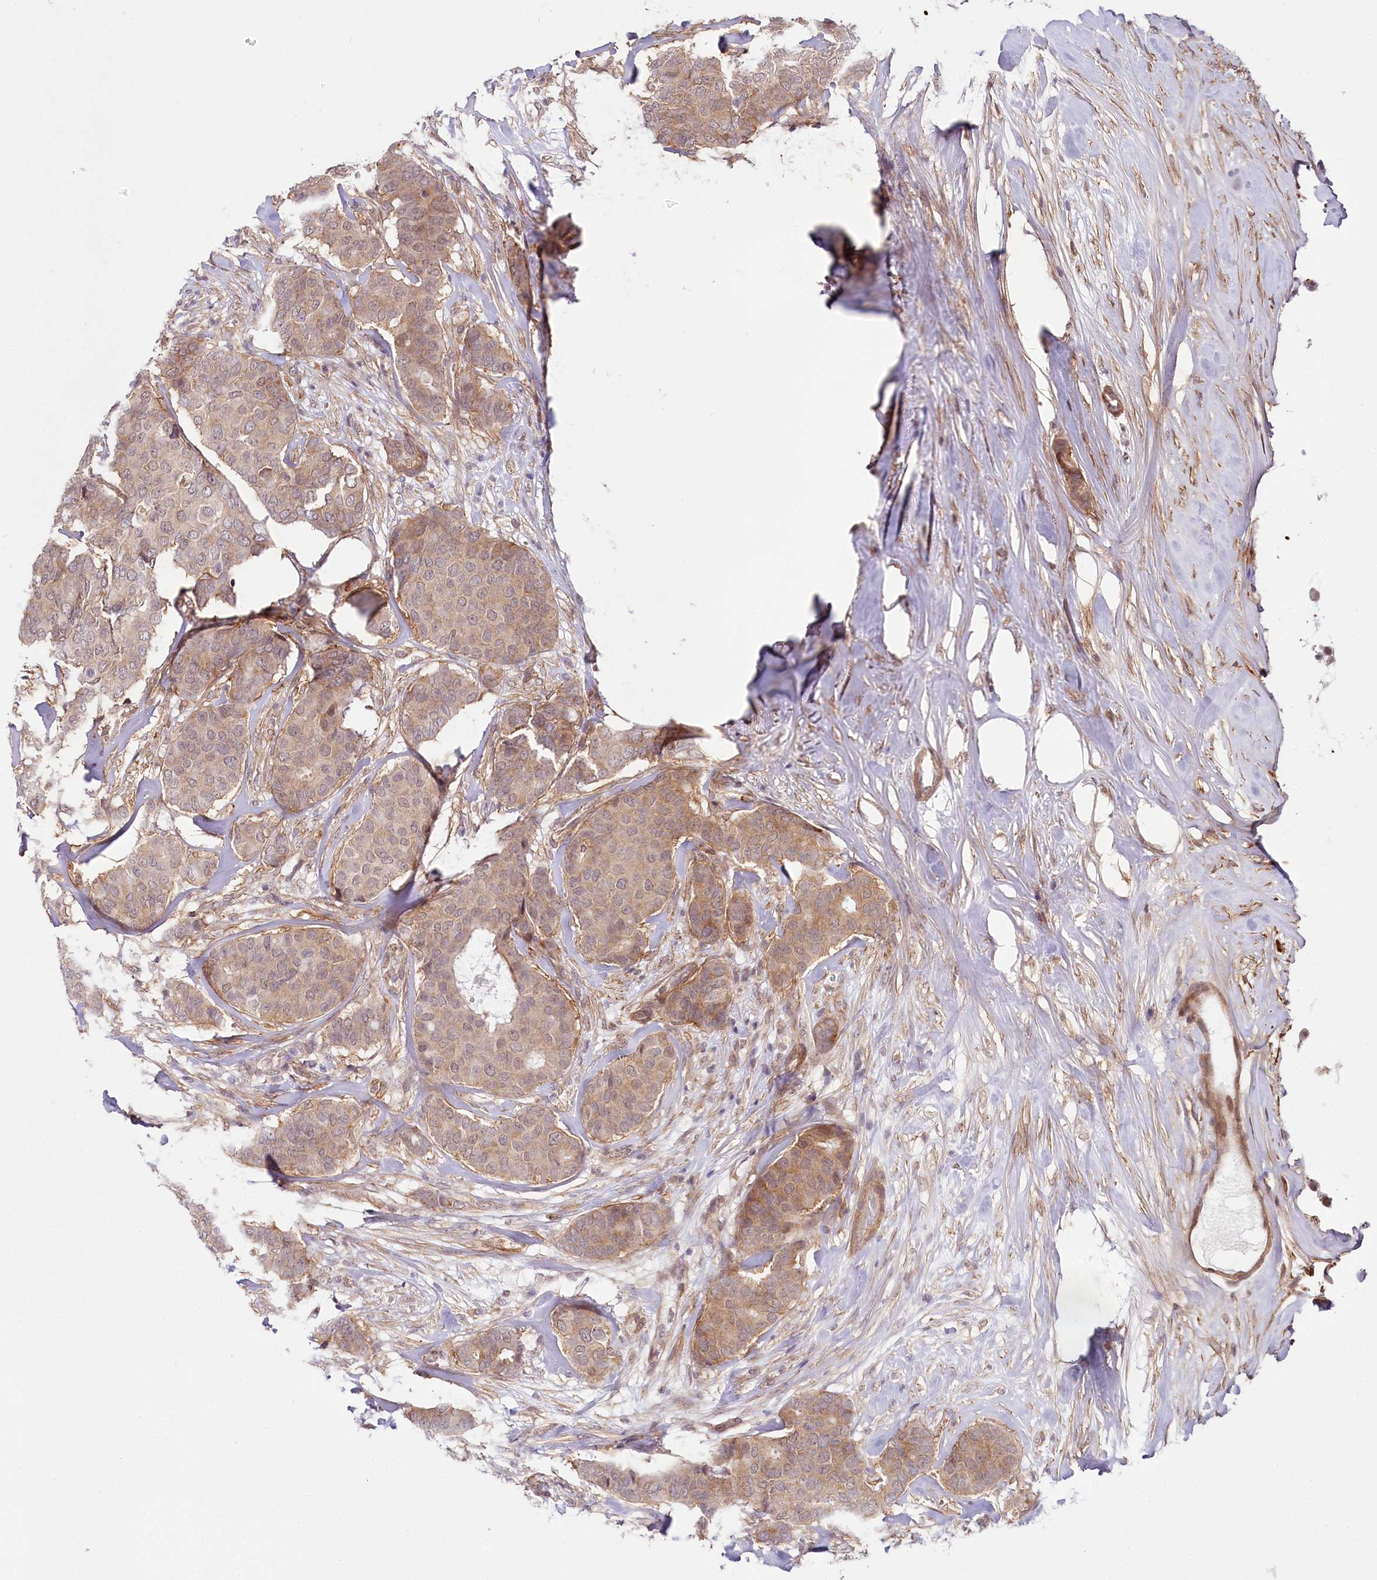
{"staining": {"intensity": "moderate", "quantity": "<25%", "location": "cytoplasmic/membranous,nuclear"}, "tissue": "breast cancer", "cell_type": "Tumor cells", "image_type": "cancer", "snomed": [{"axis": "morphology", "description": "Duct carcinoma"}, {"axis": "topography", "description": "Breast"}], "caption": "Immunohistochemistry (DAB (3,3'-diaminobenzidine)) staining of human intraductal carcinoma (breast) displays moderate cytoplasmic/membranous and nuclear protein positivity in about <25% of tumor cells.", "gene": "TUBGCP2", "patient": {"sex": "female", "age": 75}}